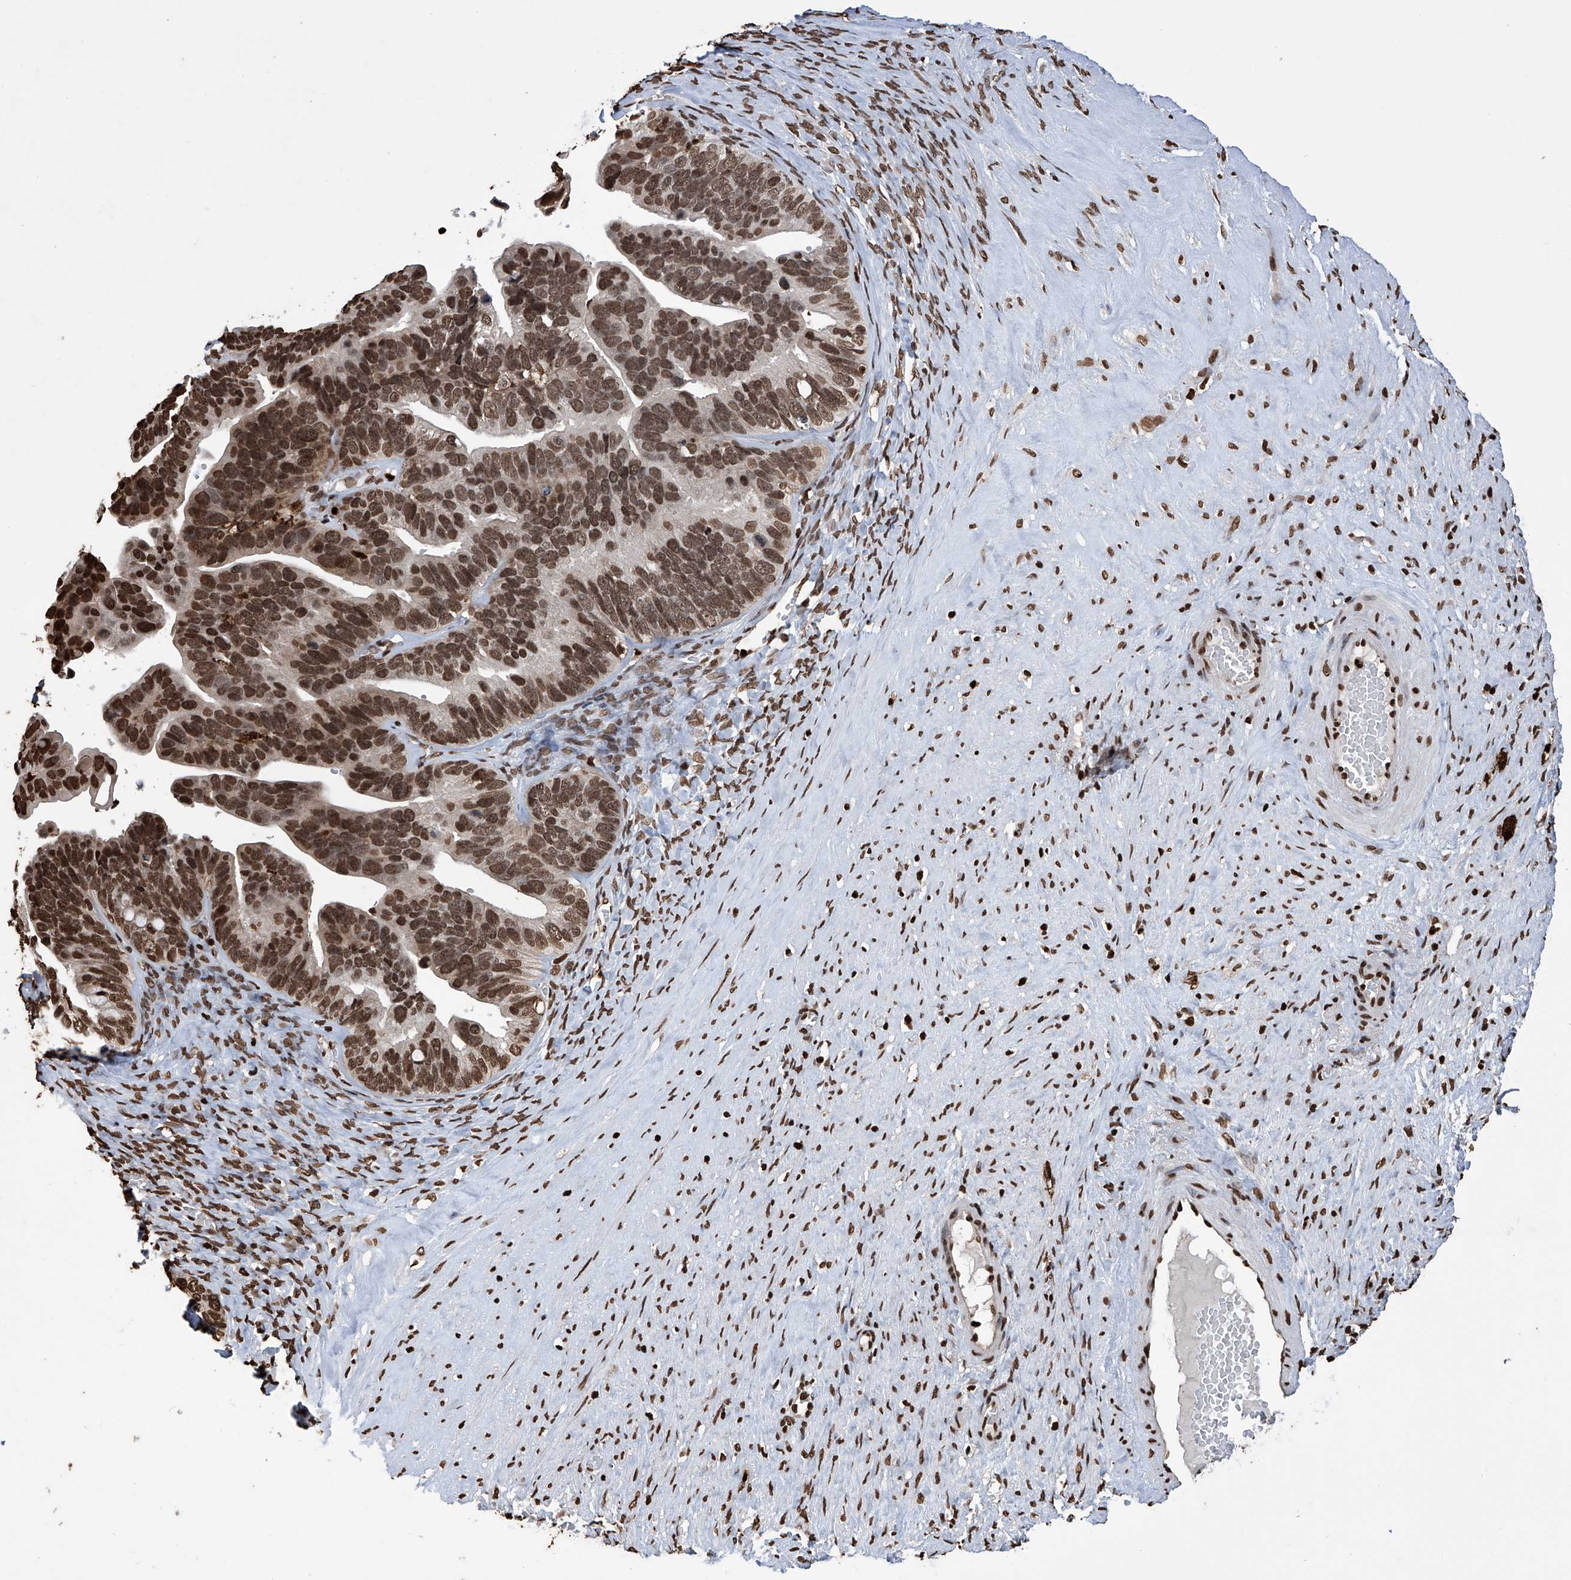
{"staining": {"intensity": "strong", "quantity": ">75%", "location": "nuclear"}, "tissue": "ovarian cancer", "cell_type": "Tumor cells", "image_type": "cancer", "snomed": [{"axis": "morphology", "description": "Cystadenocarcinoma, serous, NOS"}, {"axis": "topography", "description": "Ovary"}], "caption": "Approximately >75% of tumor cells in human ovarian cancer exhibit strong nuclear protein expression as visualized by brown immunohistochemical staining.", "gene": "CFAP410", "patient": {"sex": "female", "age": 56}}